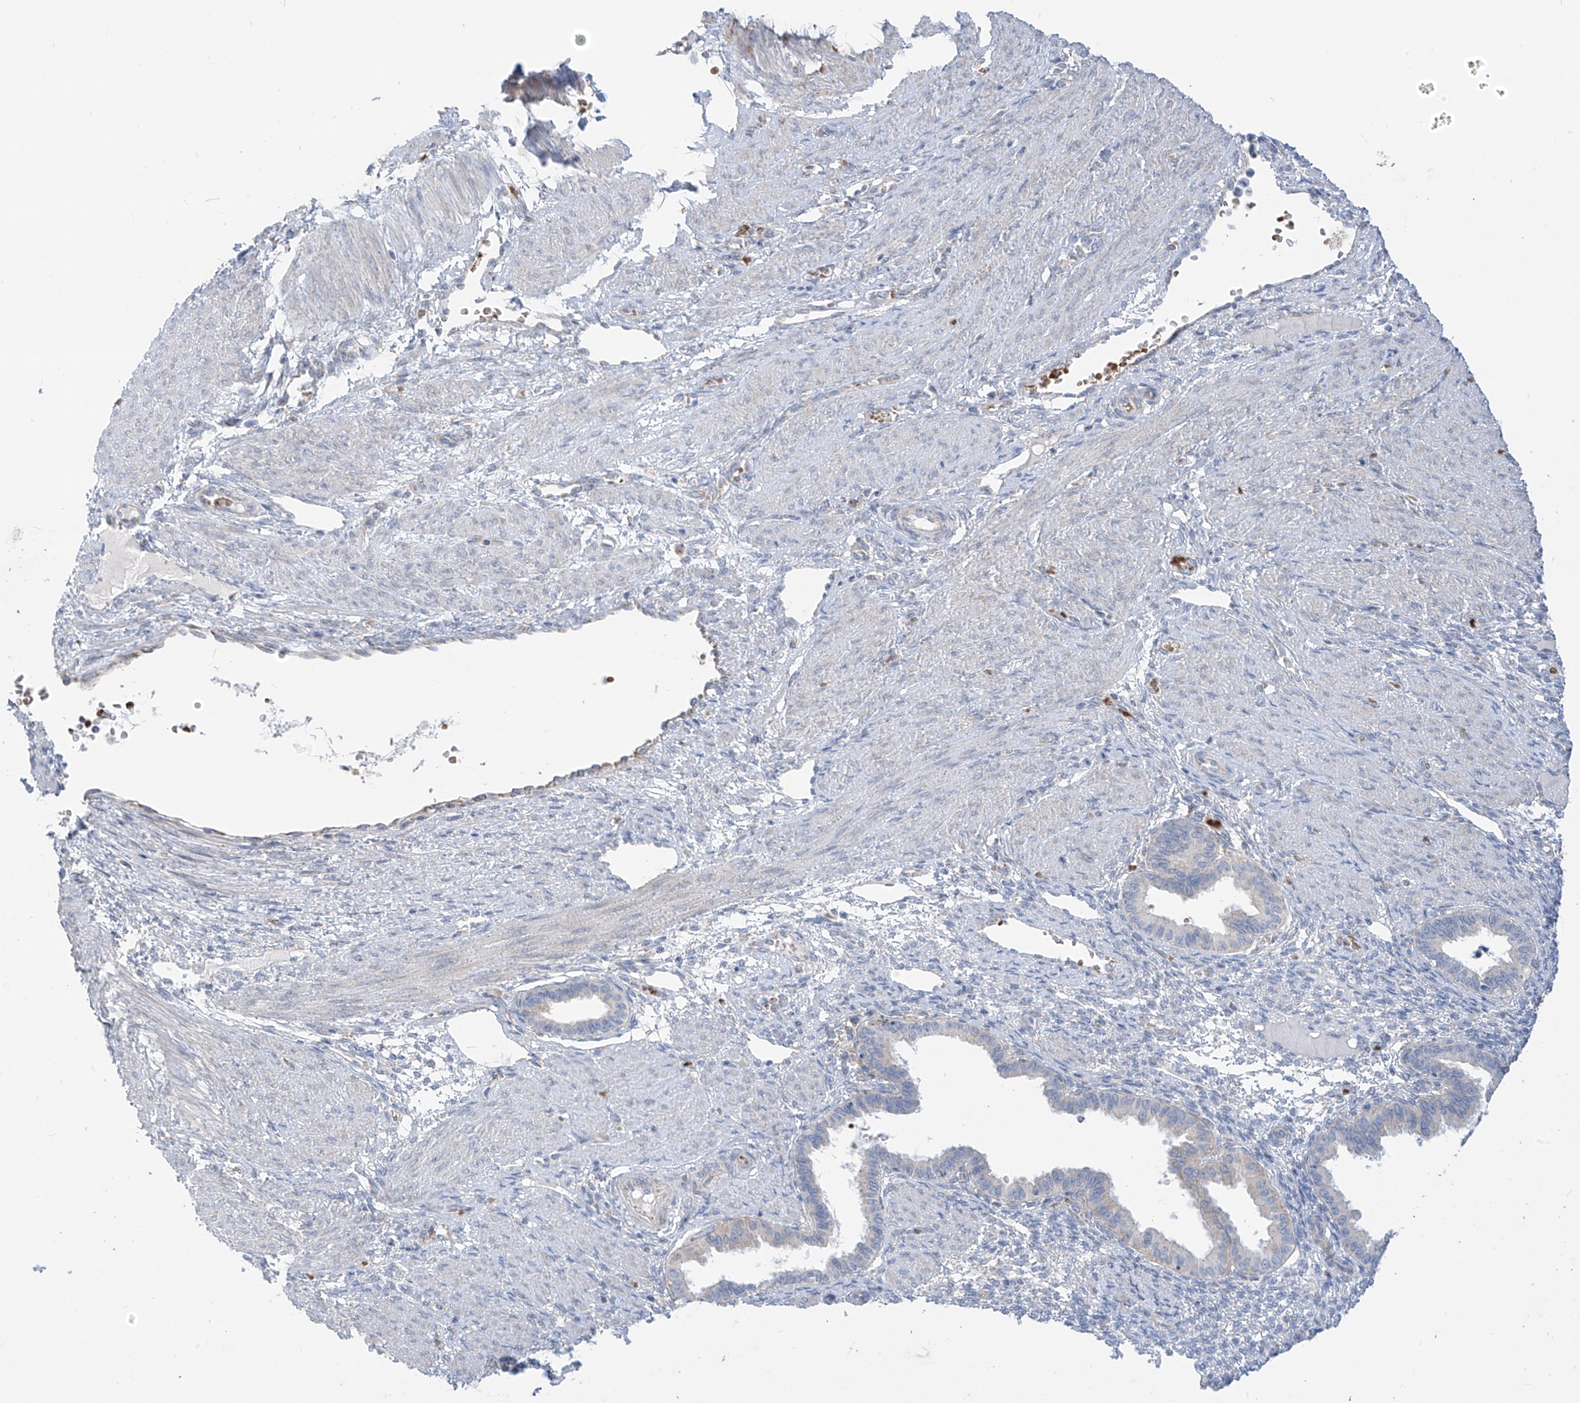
{"staining": {"intensity": "negative", "quantity": "none", "location": "none"}, "tissue": "endometrium", "cell_type": "Cells in endometrial stroma", "image_type": "normal", "snomed": [{"axis": "morphology", "description": "Normal tissue, NOS"}, {"axis": "topography", "description": "Endometrium"}], "caption": "The immunohistochemistry micrograph has no significant expression in cells in endometrial stroma of endometrium. (DAB (3,3'-diaminobenzidine) immunohistochemistry visualized using brightfield microscopy, high magnification).", "gene": "ARHGEF40", "patient": {"sex": "female", "age": 33}}